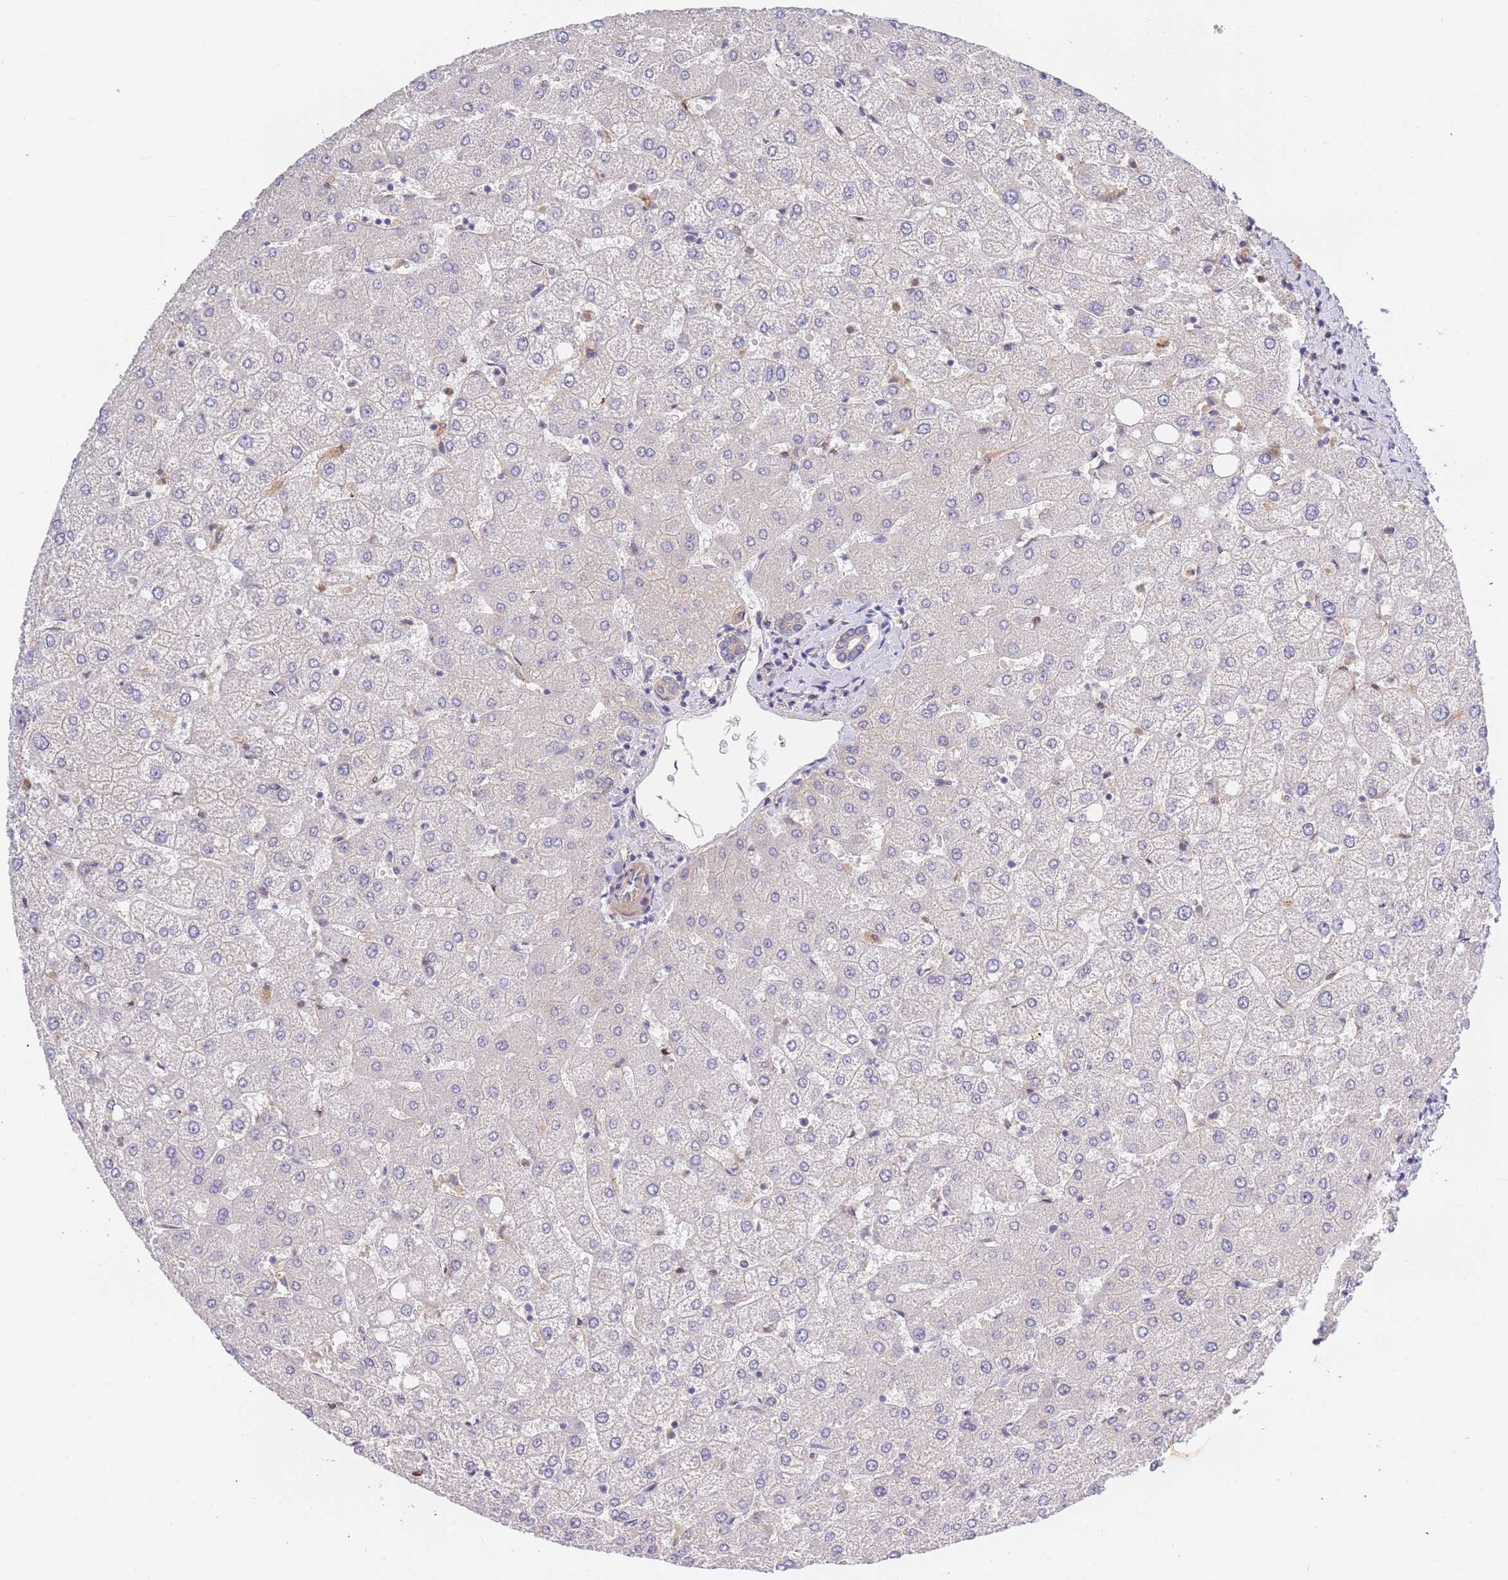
{"staining": {"intensity": "negative", "quantity": "none", "location": "none"}, "tissue": "liver", "cell_type": "Cholangiocytes", "image_type": "normal", "snomed": [{"axis": "morphology", "description": "Normal tissue, NOS"}, {"axis": "topography", "description": "Liver"}], "caption": "Liver stained for a protein using IHC displays no staining cholangiocytes.", "gene": "BORCS5", "patient": {"sex": "female", "age": 54}}